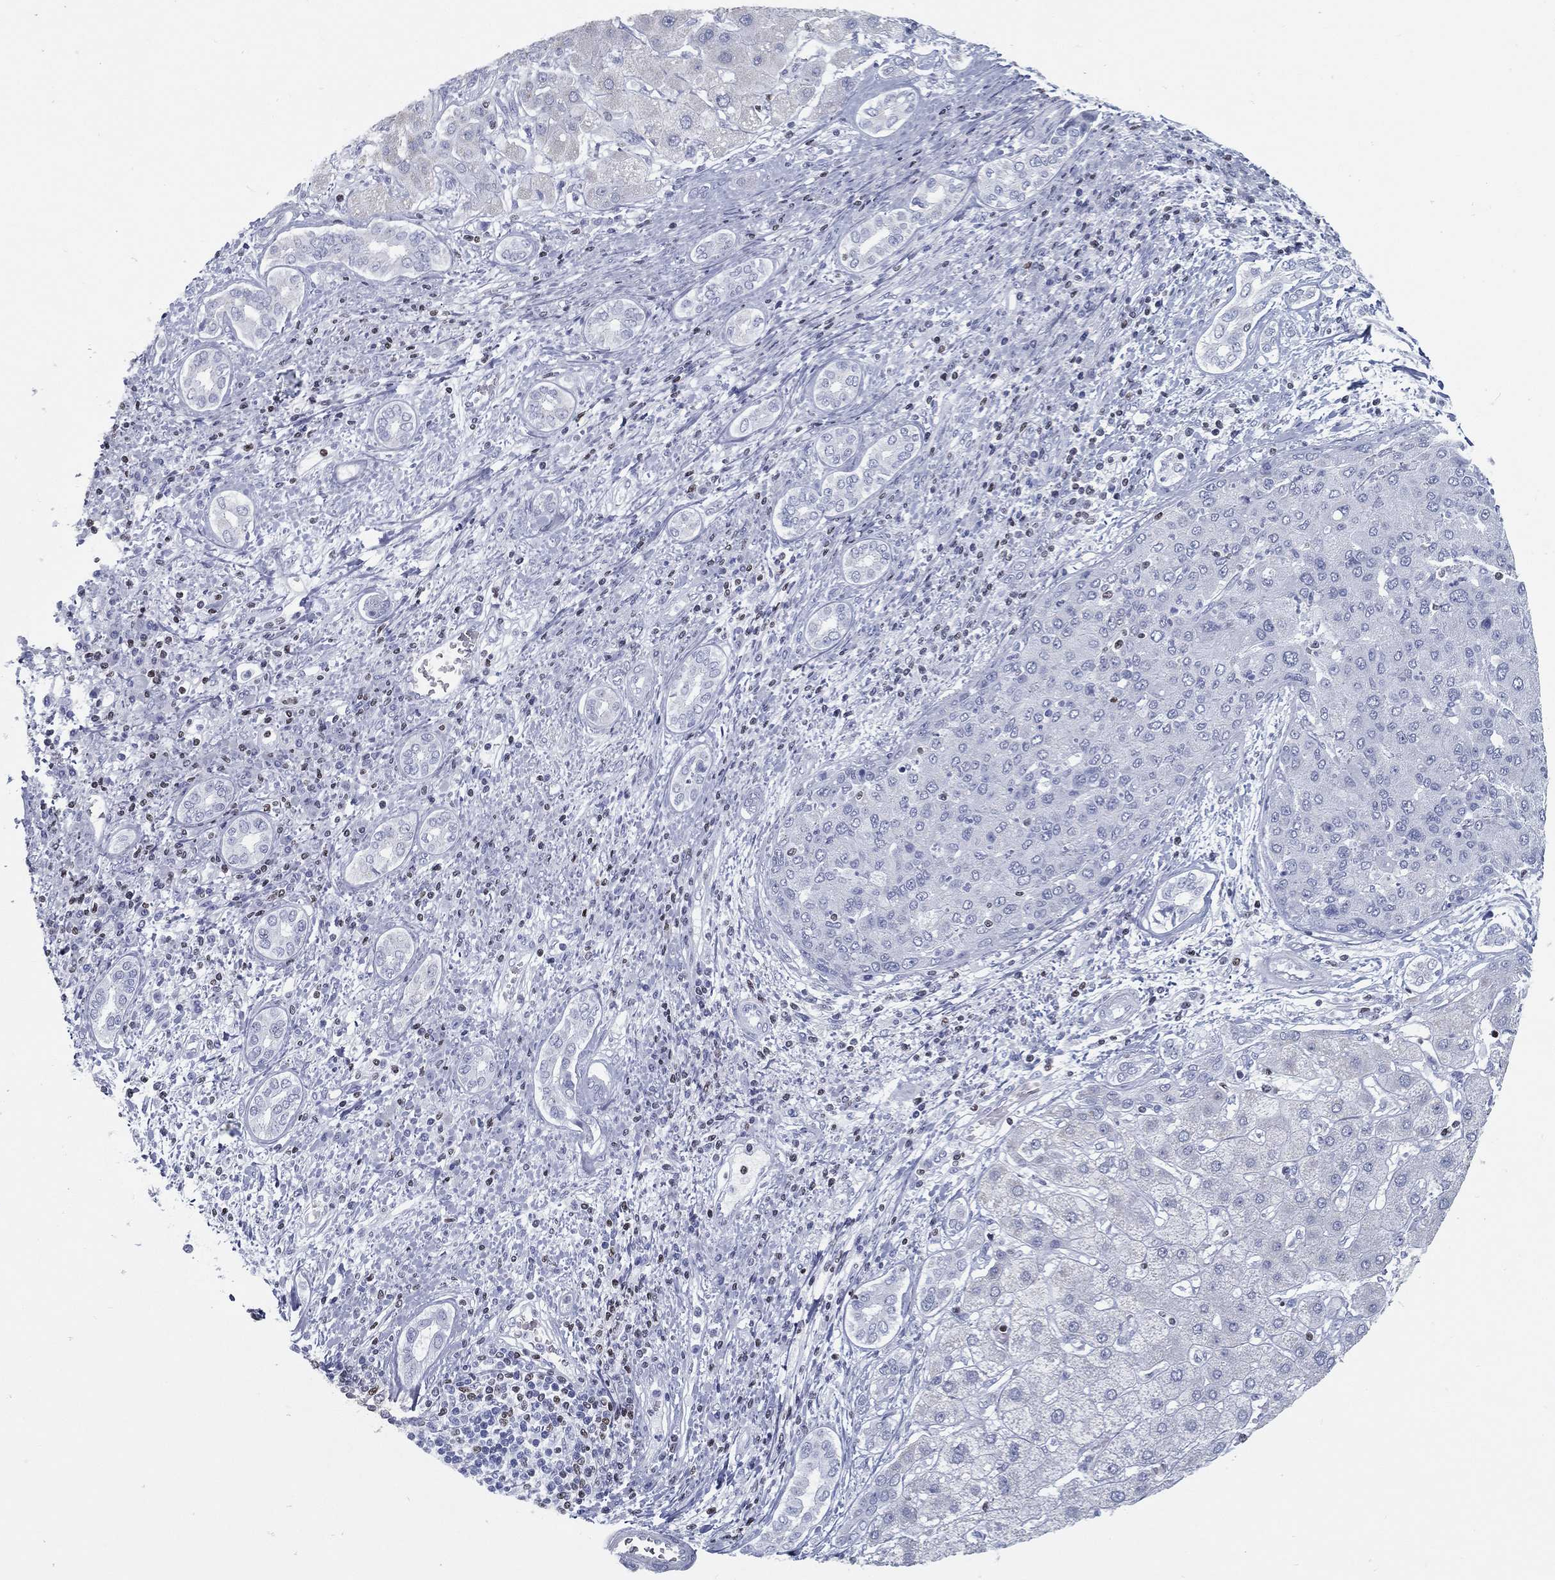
{"staining": {"intensity": "negative", "quantity": "none", "location": "none"}, "tissue": "liver cancer", "cell_type": "Tumor cells", "image_type": "cancer", "snomed": [{"axis": "morphology", "description": "Carcinoma, Hepatocellular, NOS"}, {"axis": "topography", "description": "Liver"}], "caption": "A histopathology image of human liver cancer is negative for staining in tumor cells.", "gene": "PYHIN1", "patient": {"sex": "male", "age": 65}}